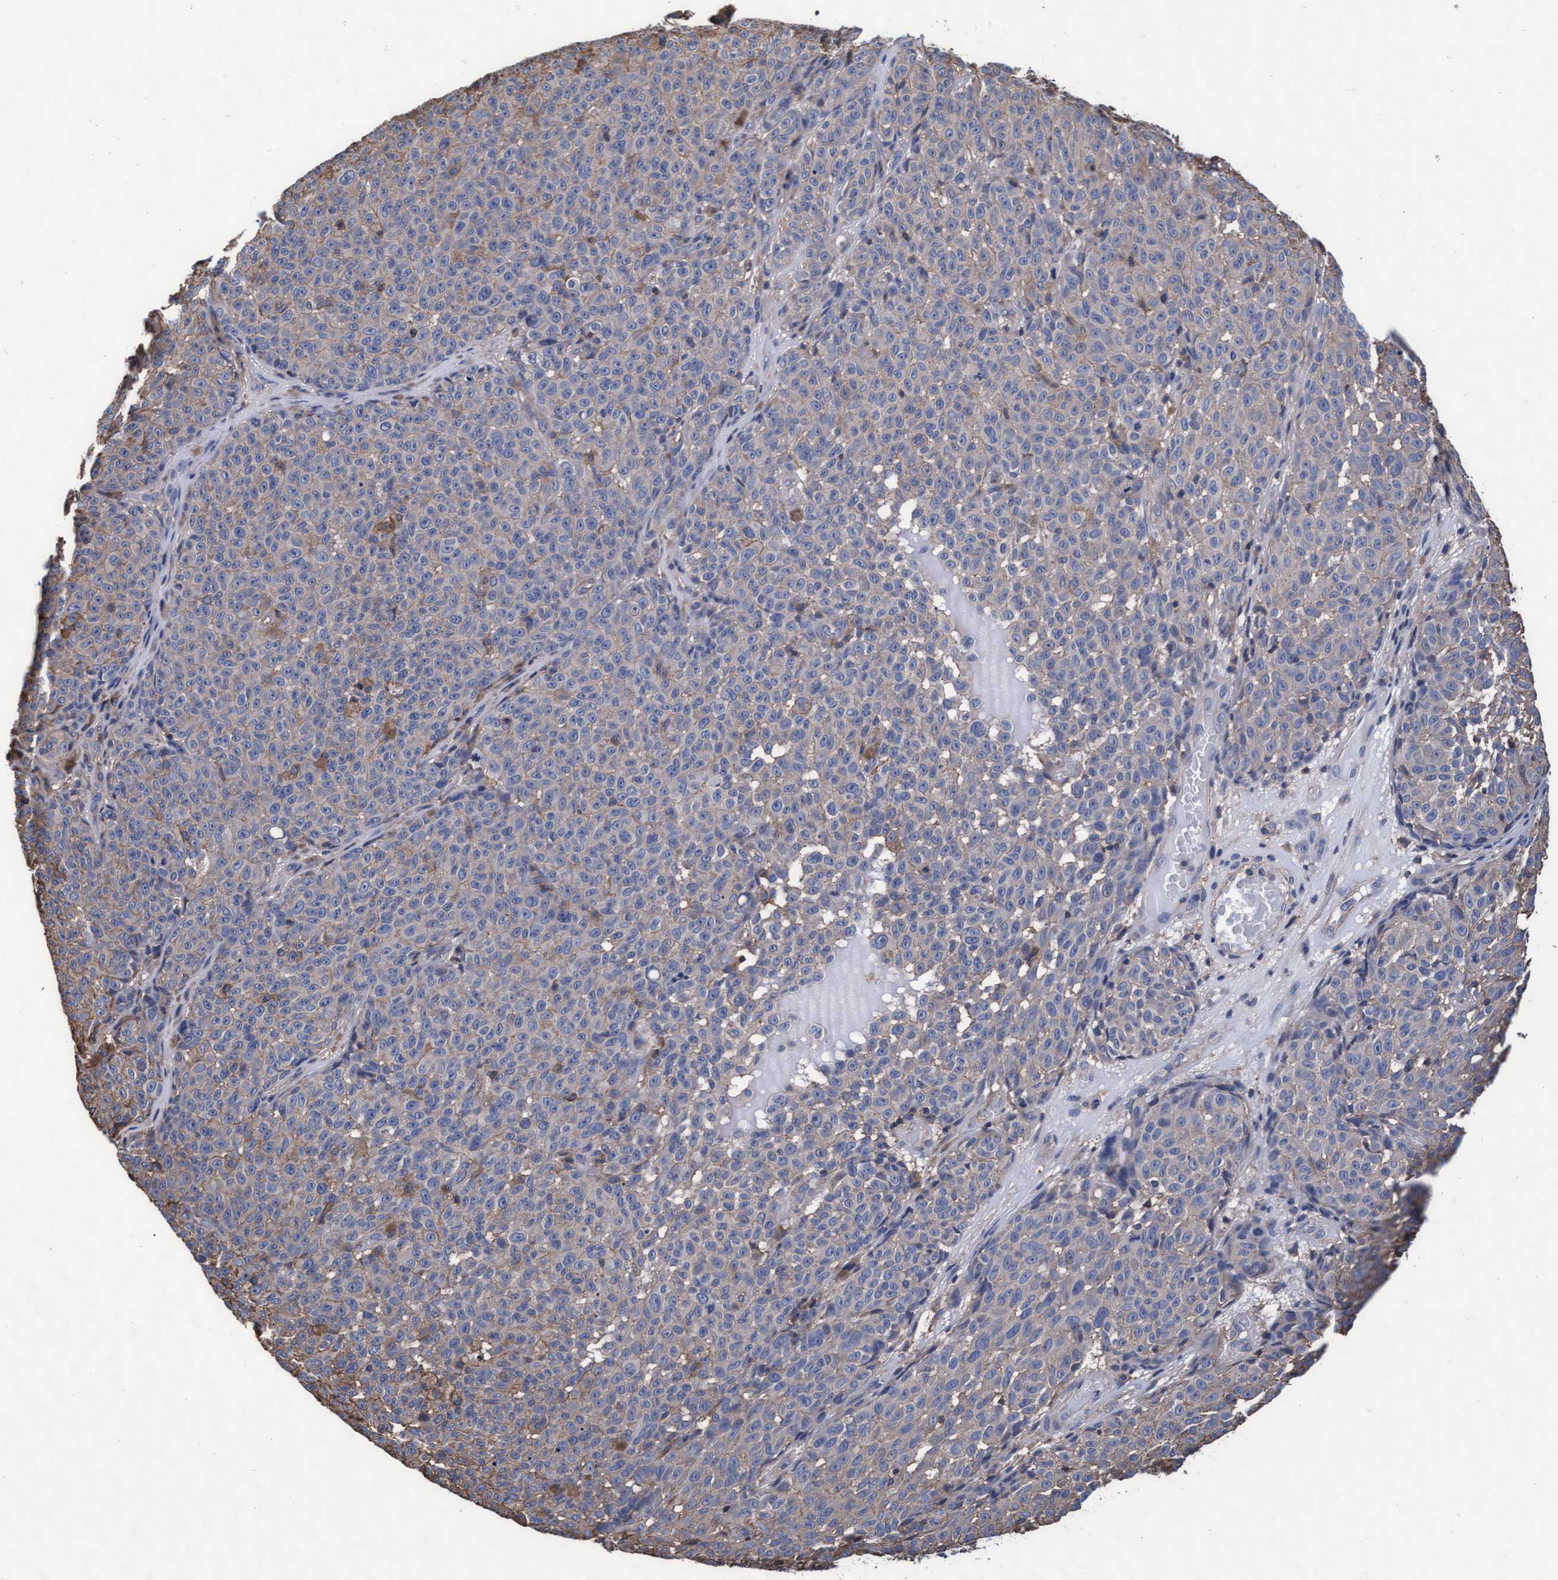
{"staining": {"intensity": "negative", "quantity": "none", "location": "none"}, "tissue": "melanoma", "cell_type": "Tumor cells", "image_type": "cancer", "snomed": [{"axis": "morphology", "description": "Malignant melanoma, NOS"}, {"axis": "topography", "description": "Skin"}], "caption": "IHC photomicrograph of human melanoma stained for a protein (brown), which demonstrates no staining in tumor cells. (DAB immunohistochemistry, high magnification).", "gene": "GRHPR", "patient": {"sex": "female", "age": 82}}